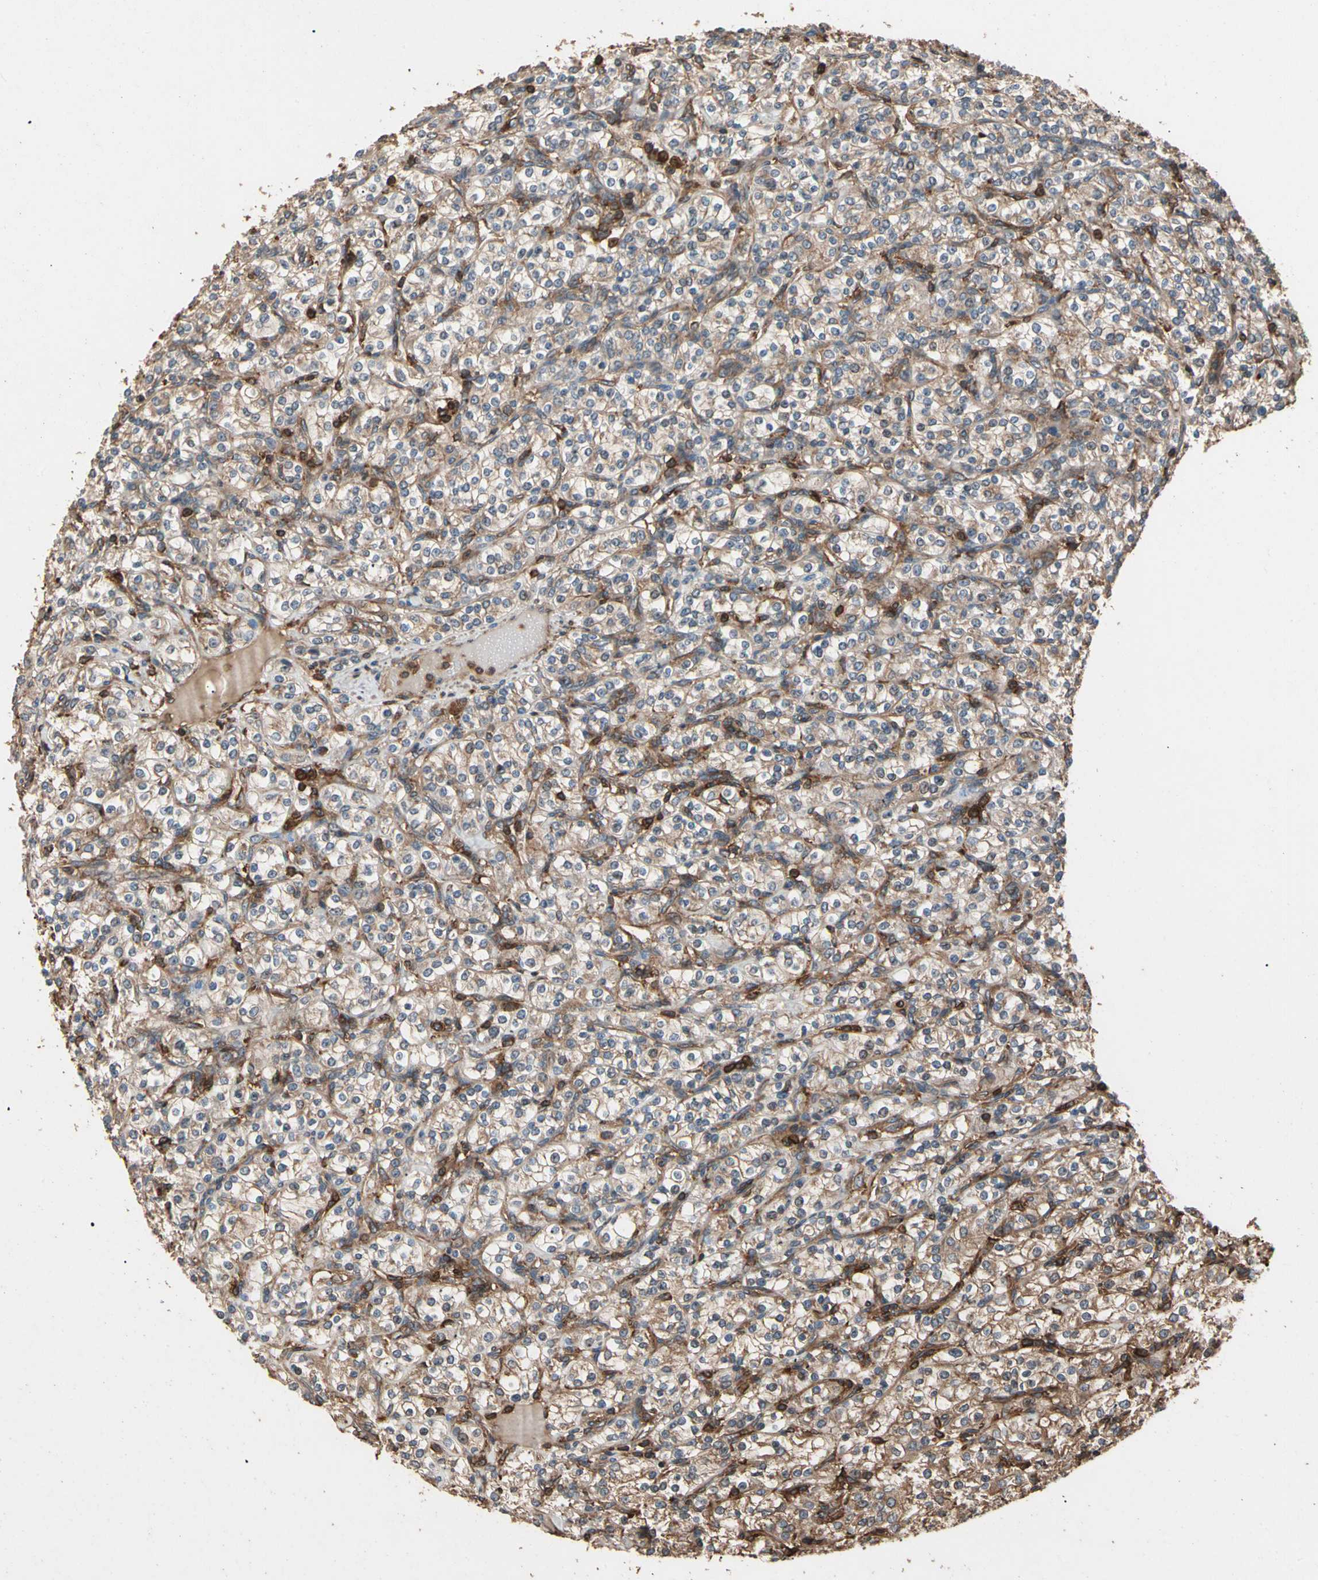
{"staining": {"intensity": "moderate", "quantity": ">75%", "location": "cytoplasmic/membranous"}, "tissue": "renal cancer", "cell_type": "Tumor cells", "image_type": "cancer", "snomed": [{"axis": "morphology", "description": "Adenocarcinoma, NOS"}, {"axis": "topography", "description": "Kidney"}], "caption": "An image of adenocarcinoma (renal) stained for a protein displays moderate cytoplasmic/membranous brown staining in tumor cells.", "gene": "AGBL2", "patient": {"sex": "male", "age": 77}}